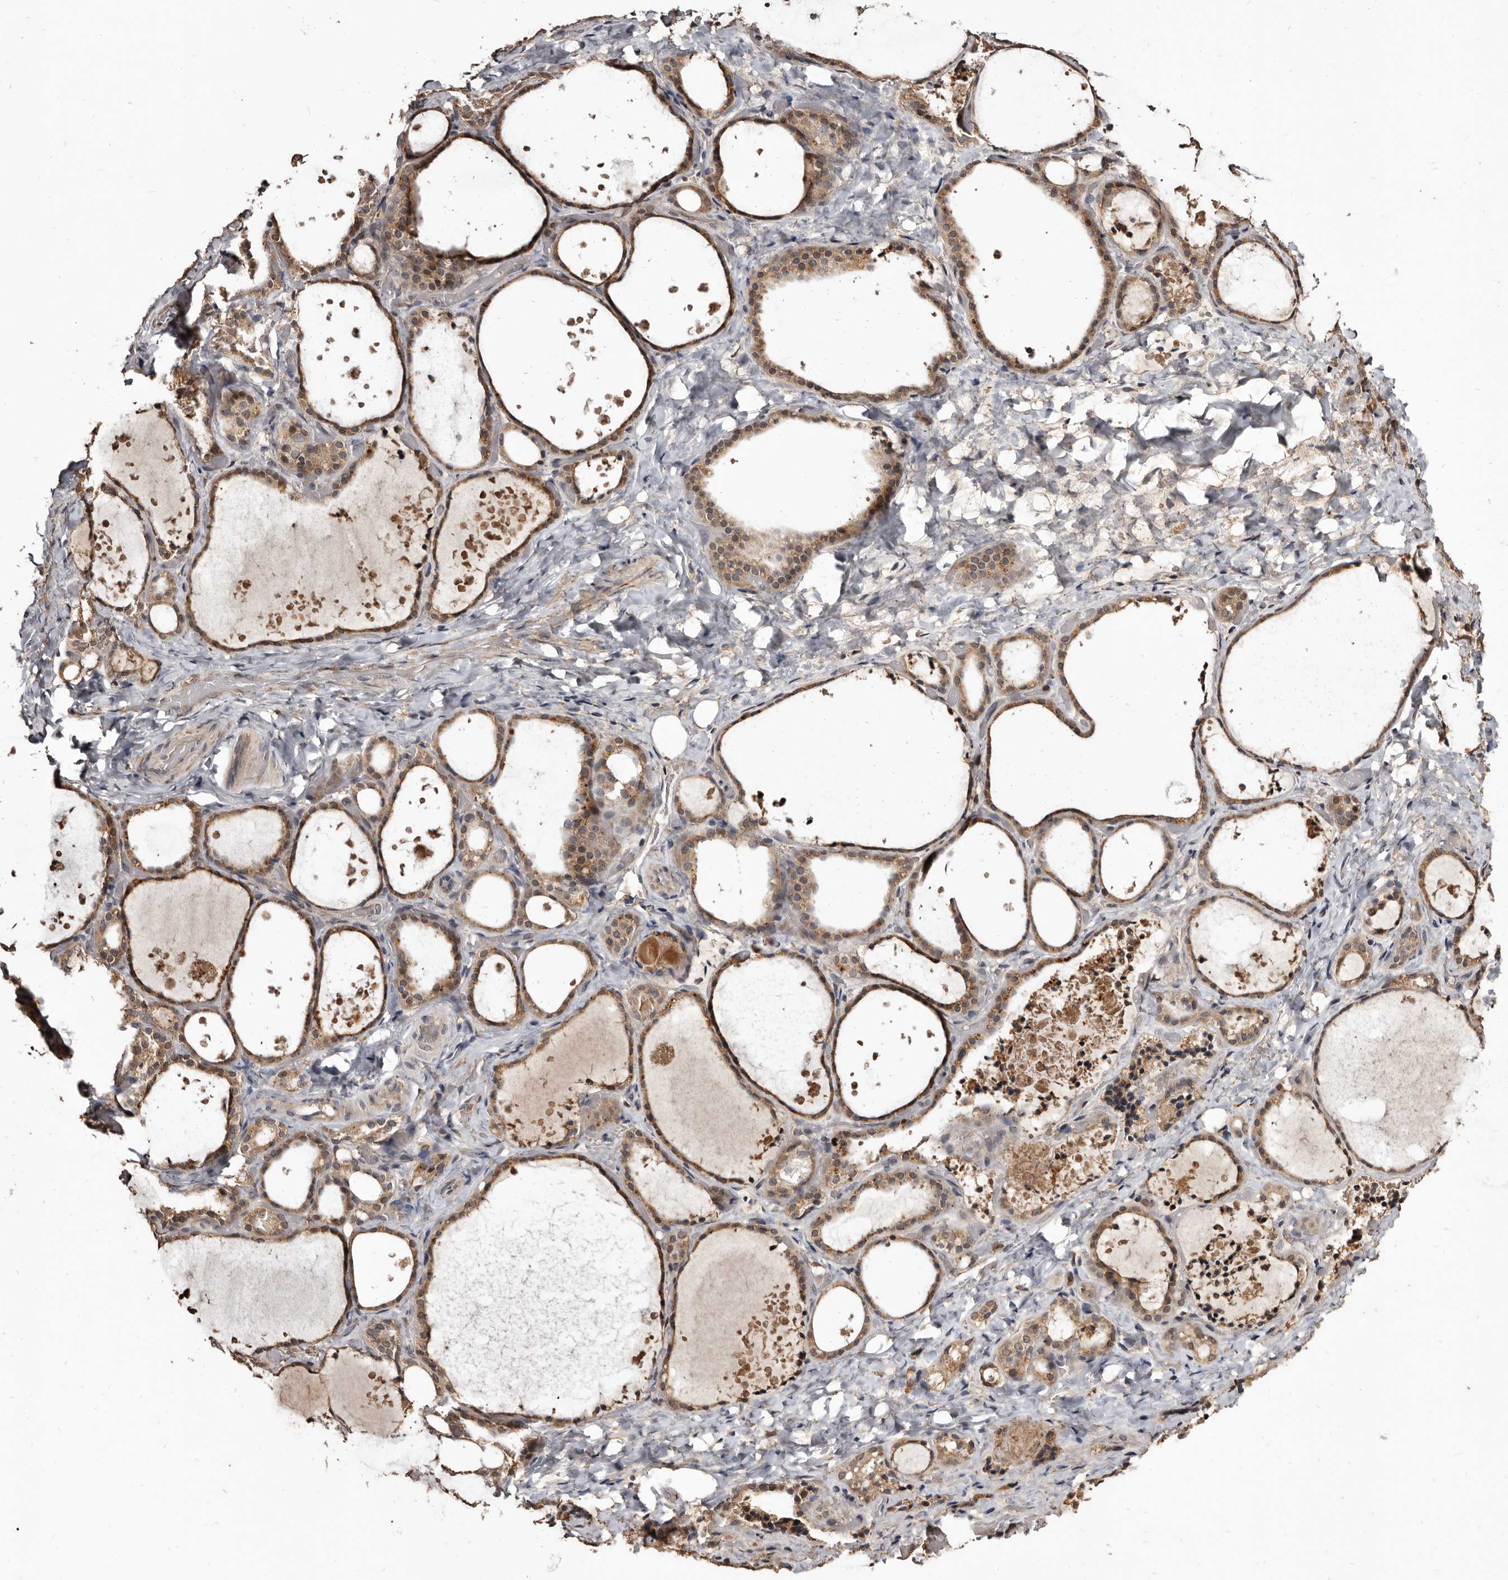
{"staining": {"intensity": "moderate", "quantity": ">75%", "location": "cytoplasmic/membranous"}, "tissue": "thyroid gland", "cell_type": "Glandular cells", "image_type": "normal", "snomed": [{"axis": "morphology", "description": "Normal tissue, NOS"}, {"axis": "topography", "description": "Thyroid gland"}], "caption": "Brown immunohistochemical staining in normal human thyroid gland shows moderate cytoplasmic/membranous expression in about >75% of glandular cells.", "gene": "AKAP7", "patient": {"sex": "female", "age": 44}}